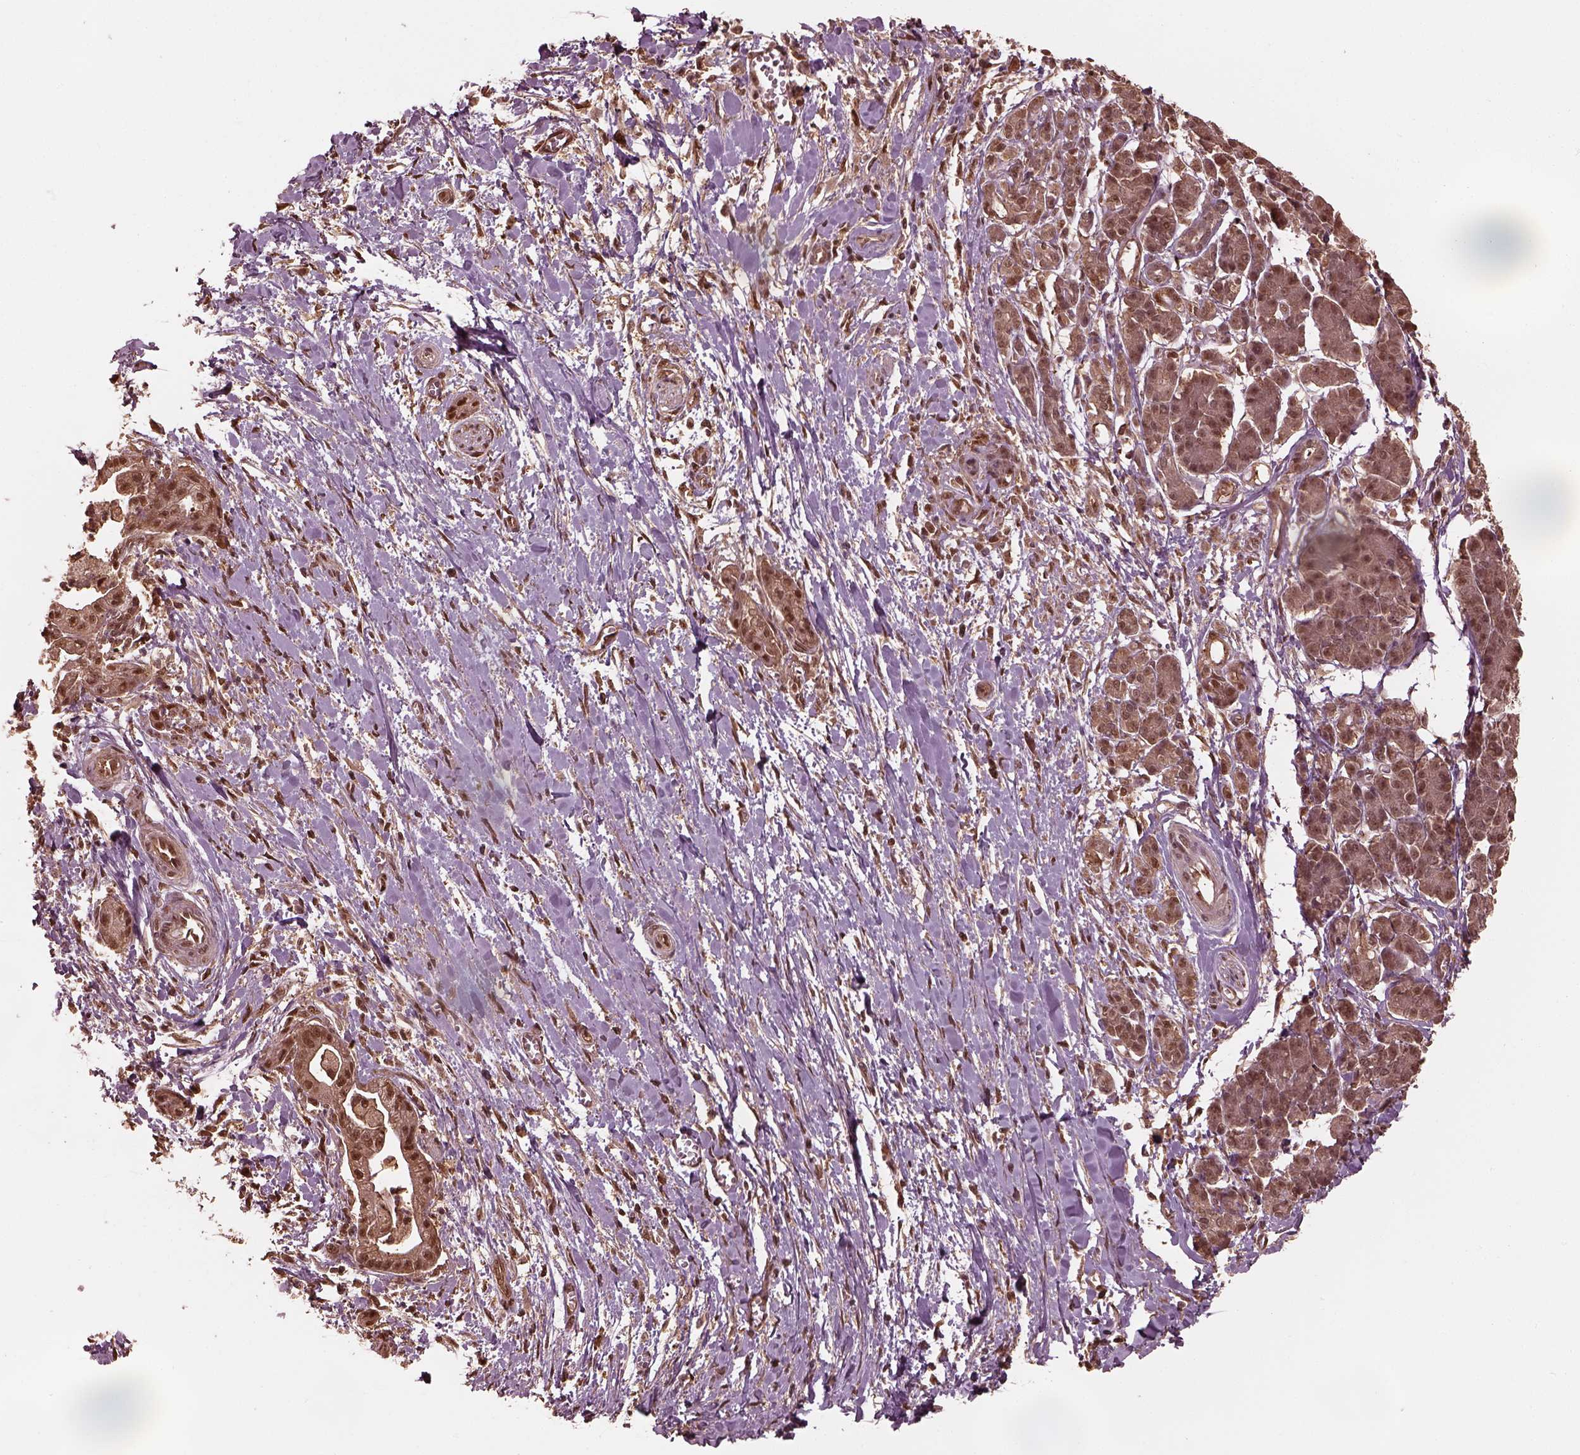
{"staining": {"intensity": "moderate", "quantity": "25%-75%", "location": "cytoplasmic/membranous,nuclear"}, "tissue": "pancreatic cancer", "cell_type": "Tumor cells", "image_type": "cancer", "snomed": [{"axis": "morphology", "description": "Normal tissue, NOS"}, {"axis": "morphology", "description": "Adenocarcinoma, NOS"}, {"axis": "topography", "description": "Lymph node"}, {"axis": "topography", "description": "Pancreas"}], "caption": "Adenocarcinoma (pancreatic) was stained to show a protein in brown. There is medium levels of moderate cytoplasmic/membranous and nuclear staining in about 25%-75% of tumor cells. The staining is performed using DAB (3,3'-diaminobenzidine) brown chromogen to label protein expression. The nuclei are counter-stained blue using hematoxylin.", "gene": "PSMC5", "patient": {"sex": "female", "age": 58}}